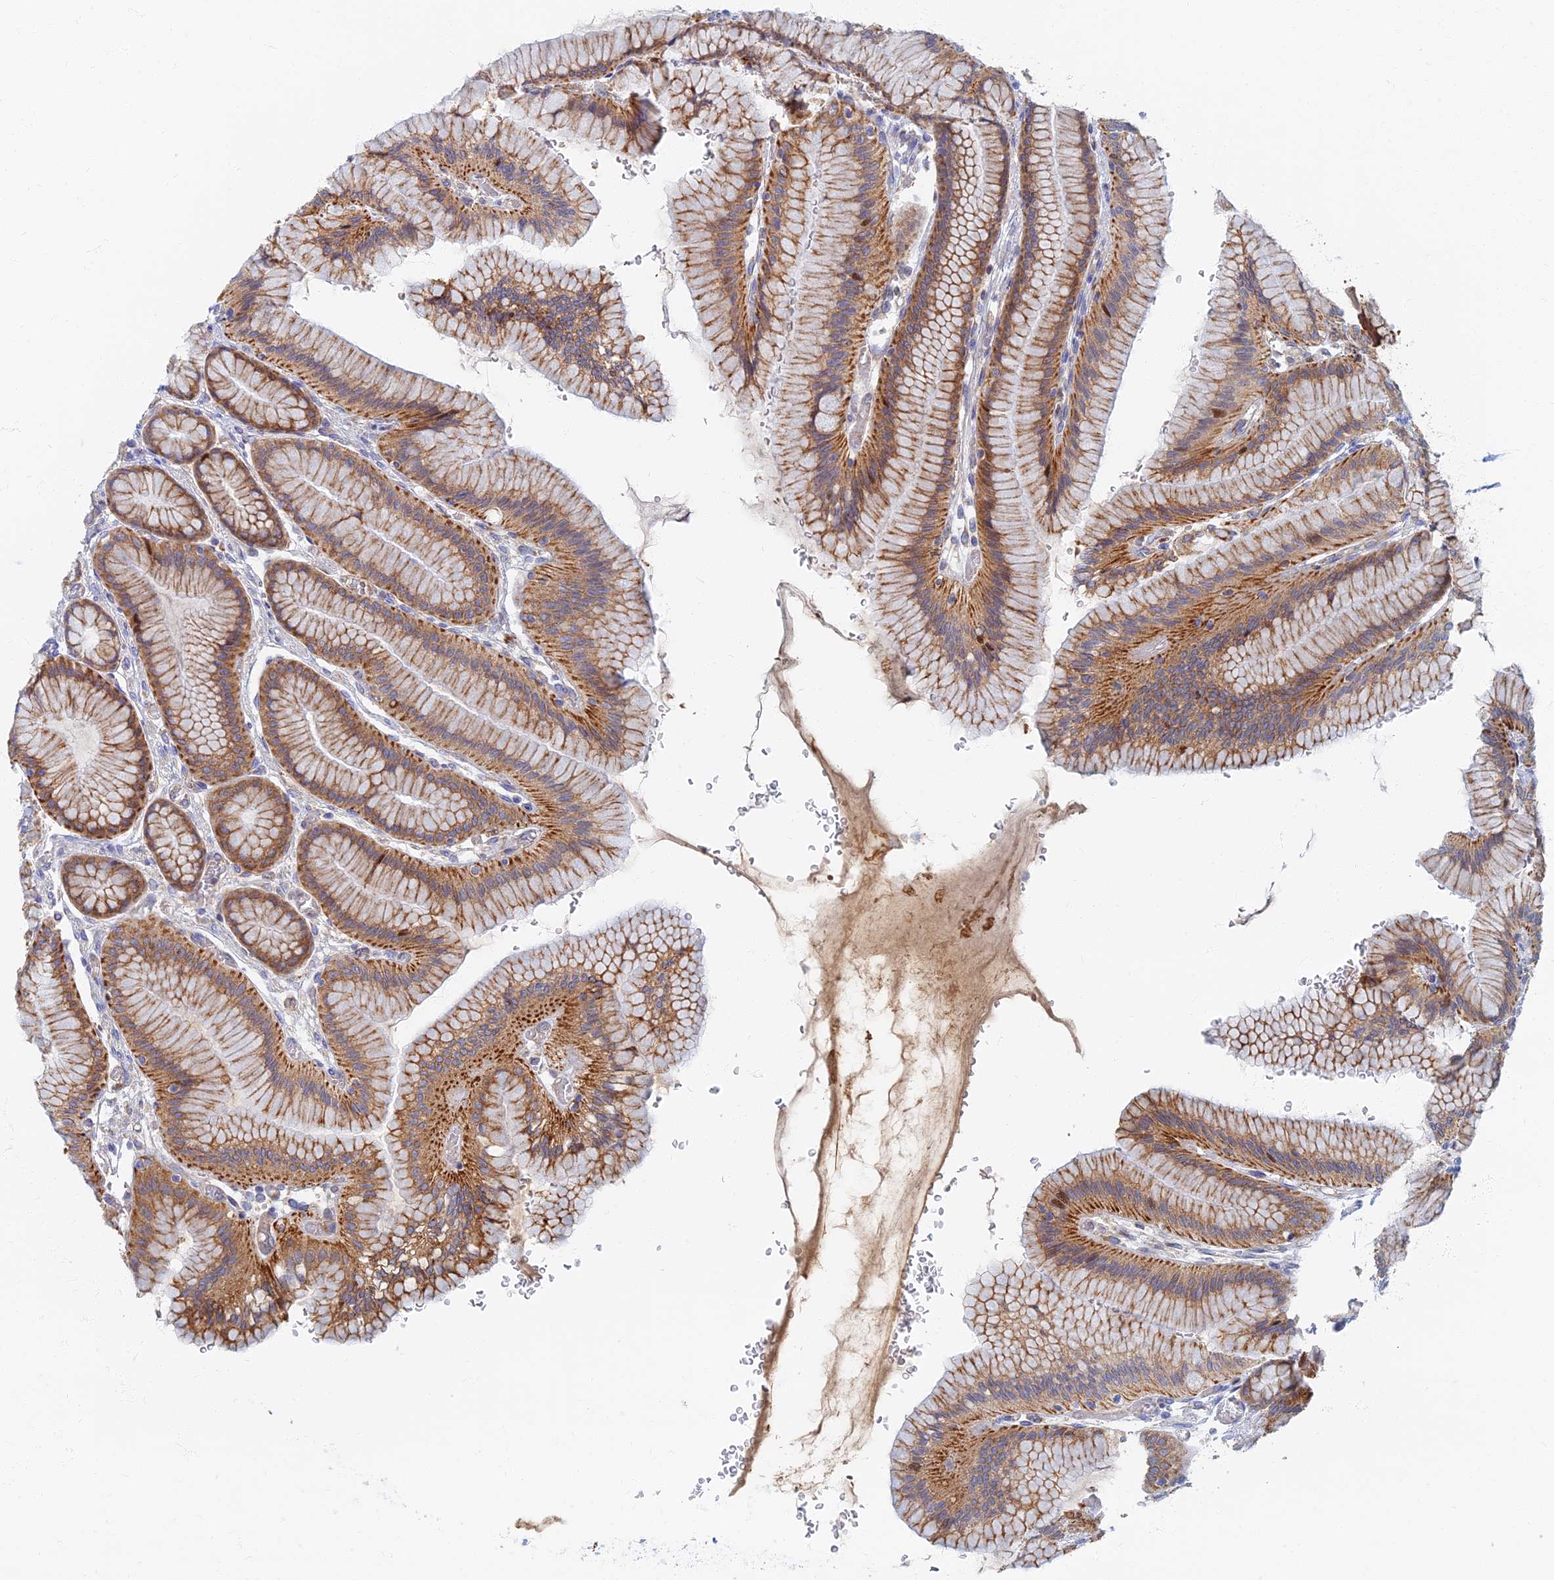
{"staining": {"intensity": "moderate", "quantity": ">75%", "location": "cytoplasmic/membranous,nuclear"}, "tissue": "stomach", "cell_type": "Glandular cells", "image_type": "normal", "snomed": [{"axis": "morphology", "description": "Normal tissue, NOS"}, {"axis": "morphology", "description": "Adenocarcinoma, NOS"}, {"axis": "morphology", "description": "Adenocarcinoma, High grade"}, {"axis": "topography", "description": "Stomach, upper"}, {"axis": "topography", "description": "Stomach"}], "caption": "The image shows a brown stain indicating the presence of a protein in the cytoplasmic/membranous,nuclear of glandular cells in stomach.", "gene": "TMEM44", "patient": {"sex": "female", "age": 65}}